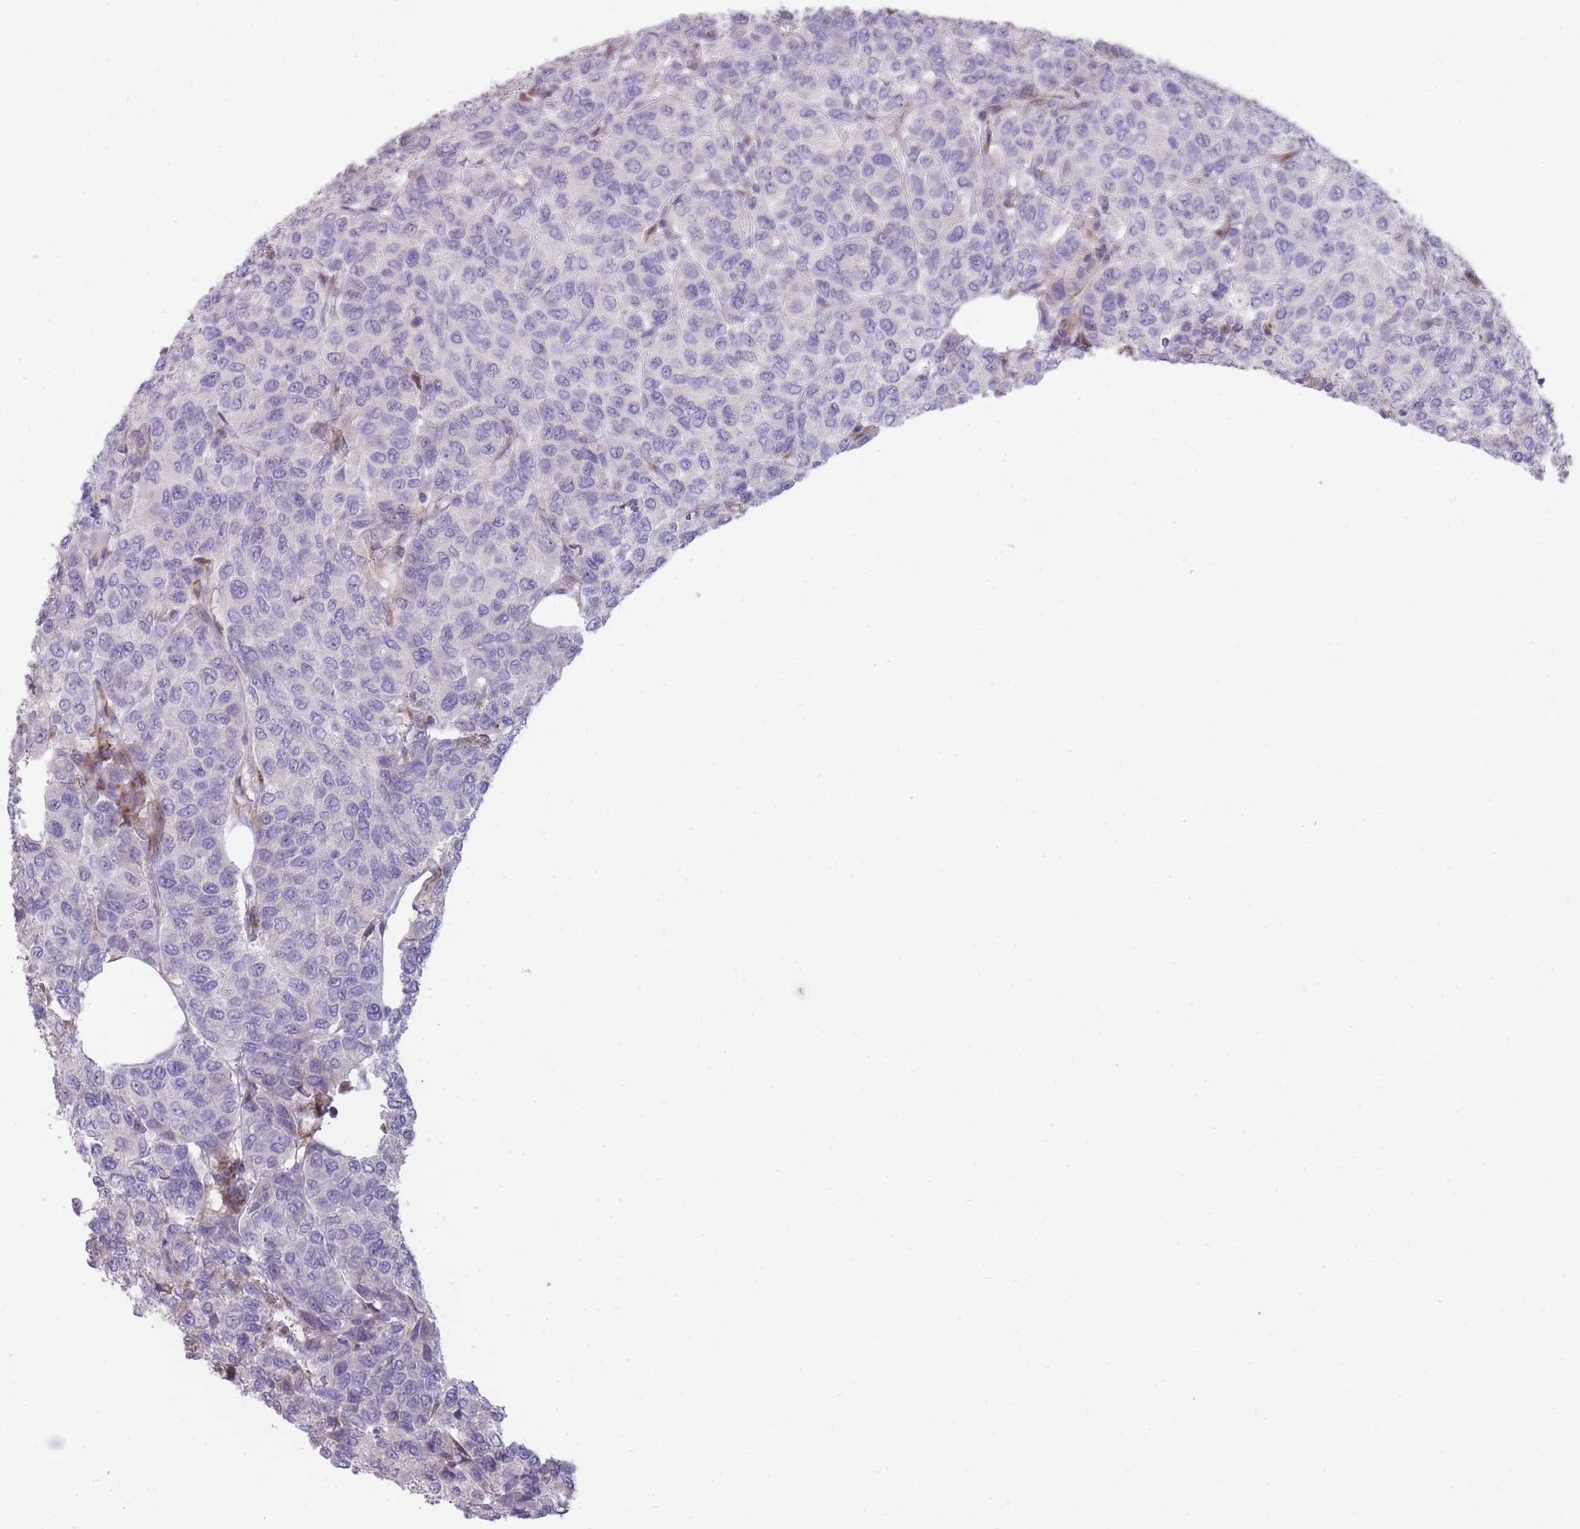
{"staining": {"intensity": "negative", "quantity": "none", "location": "none"}, "tissue": "breast cancer", "cell_type": "Tumor cells", "image_type": "cancer", "snomed": [{"axis": "morphology", "description": "Duct carcinoma"}, {"axis": "topography", "description": "Breast"}], "caption": "Human breast cancer stained for a protein using immunohistochemistry demonstrates no expression in tumor cells.", "gene": "PPP3R2", "patient": {"sex": "female", "age": 55}}